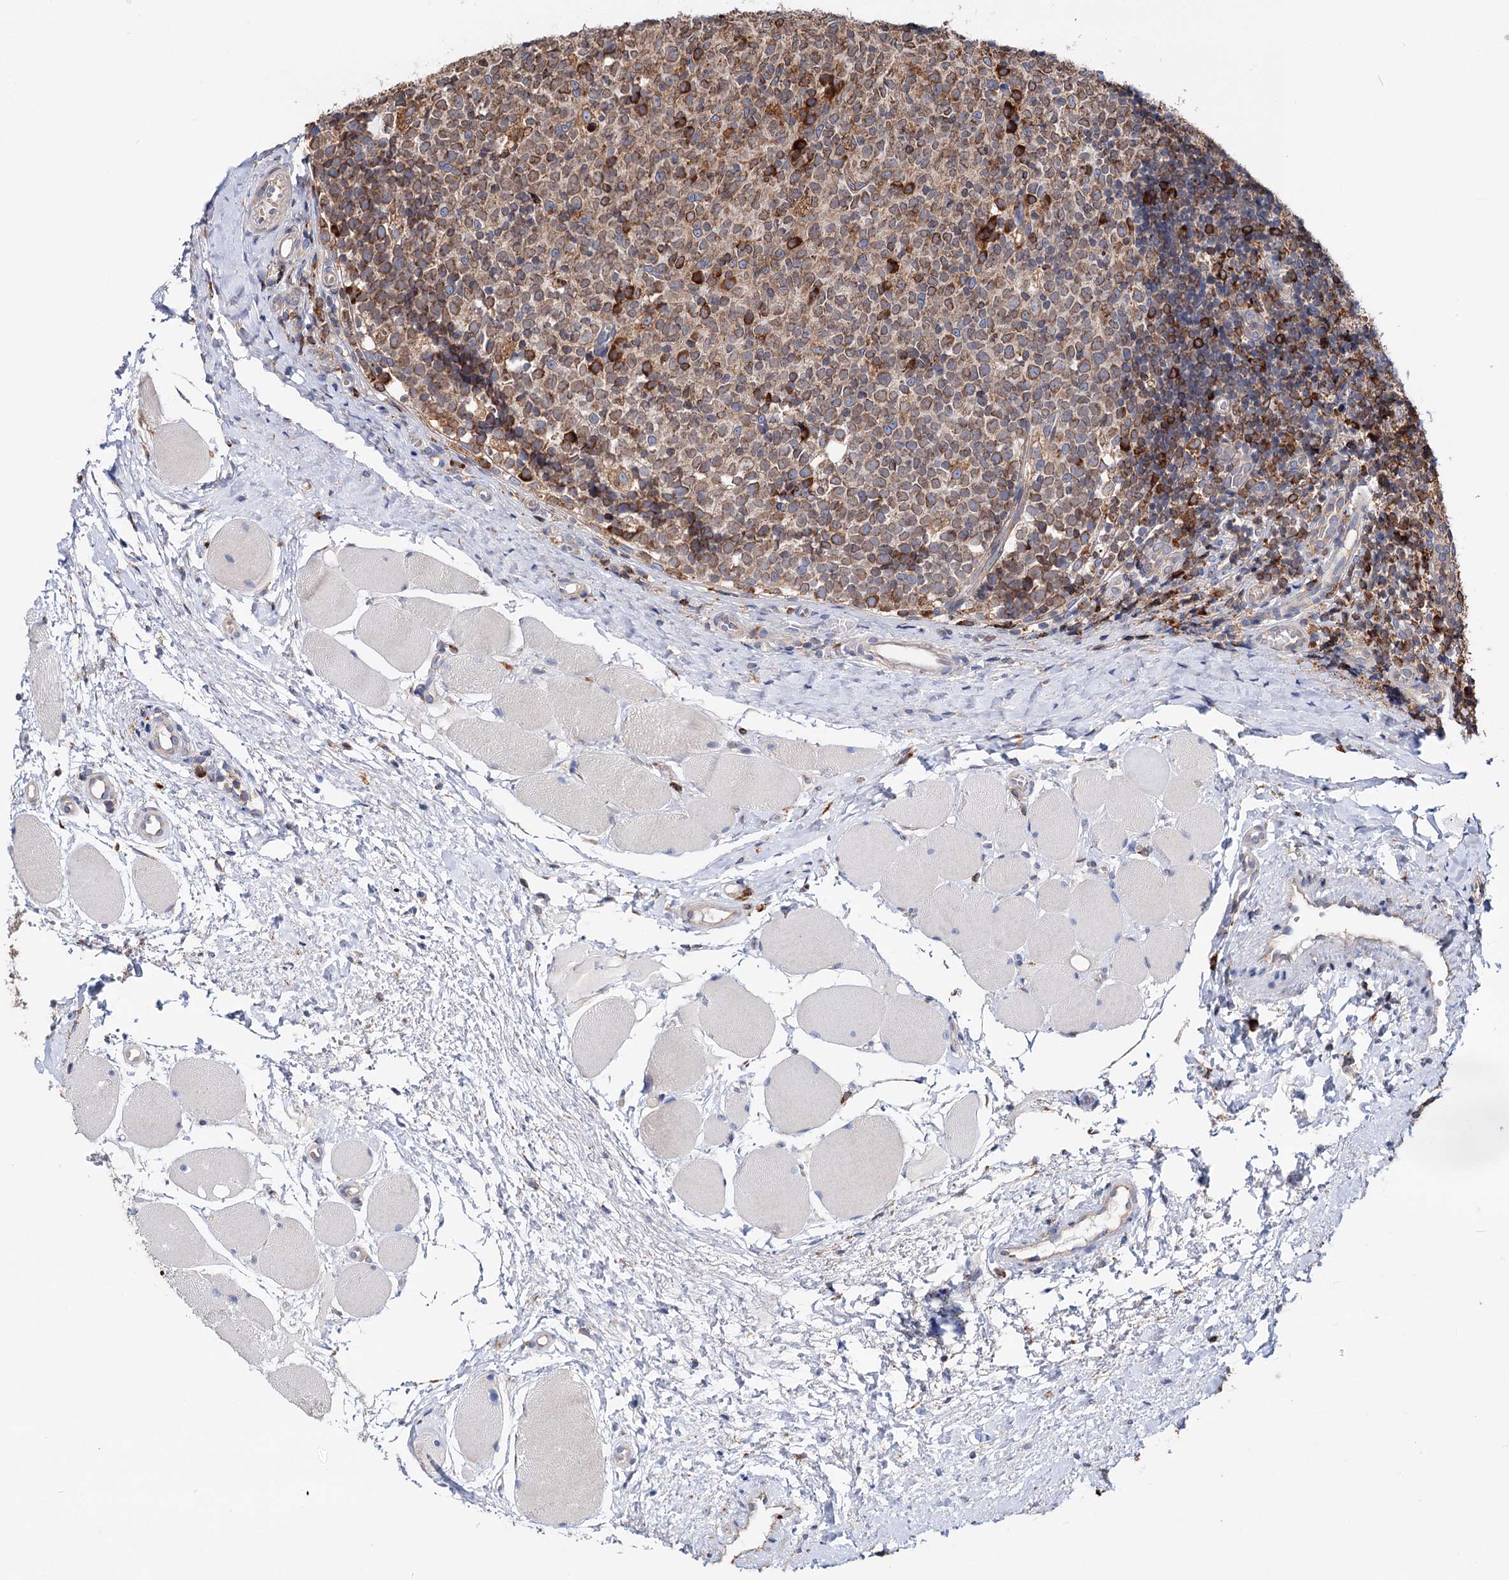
{"staining": {"intensity": "strong", "quantity": "25%-75%", "location": "cytoplasmic/membranous"}, "tissue": "tonsil", "cell_type": "Germinal center cells", "image_type": "normal", "snomed": [{"axis": "morphology", "description": "Normal tissue, NOS"}, {"axis": "topography", "description": "Tonsil"}], "caption": "Strong cytoplasmic/membranous protein positivity is appreciated in approximately 25%-75% of germinal center cells in tonsil.", "gene": "ERP29", "patient": {"sex": "female", "age": 19}}